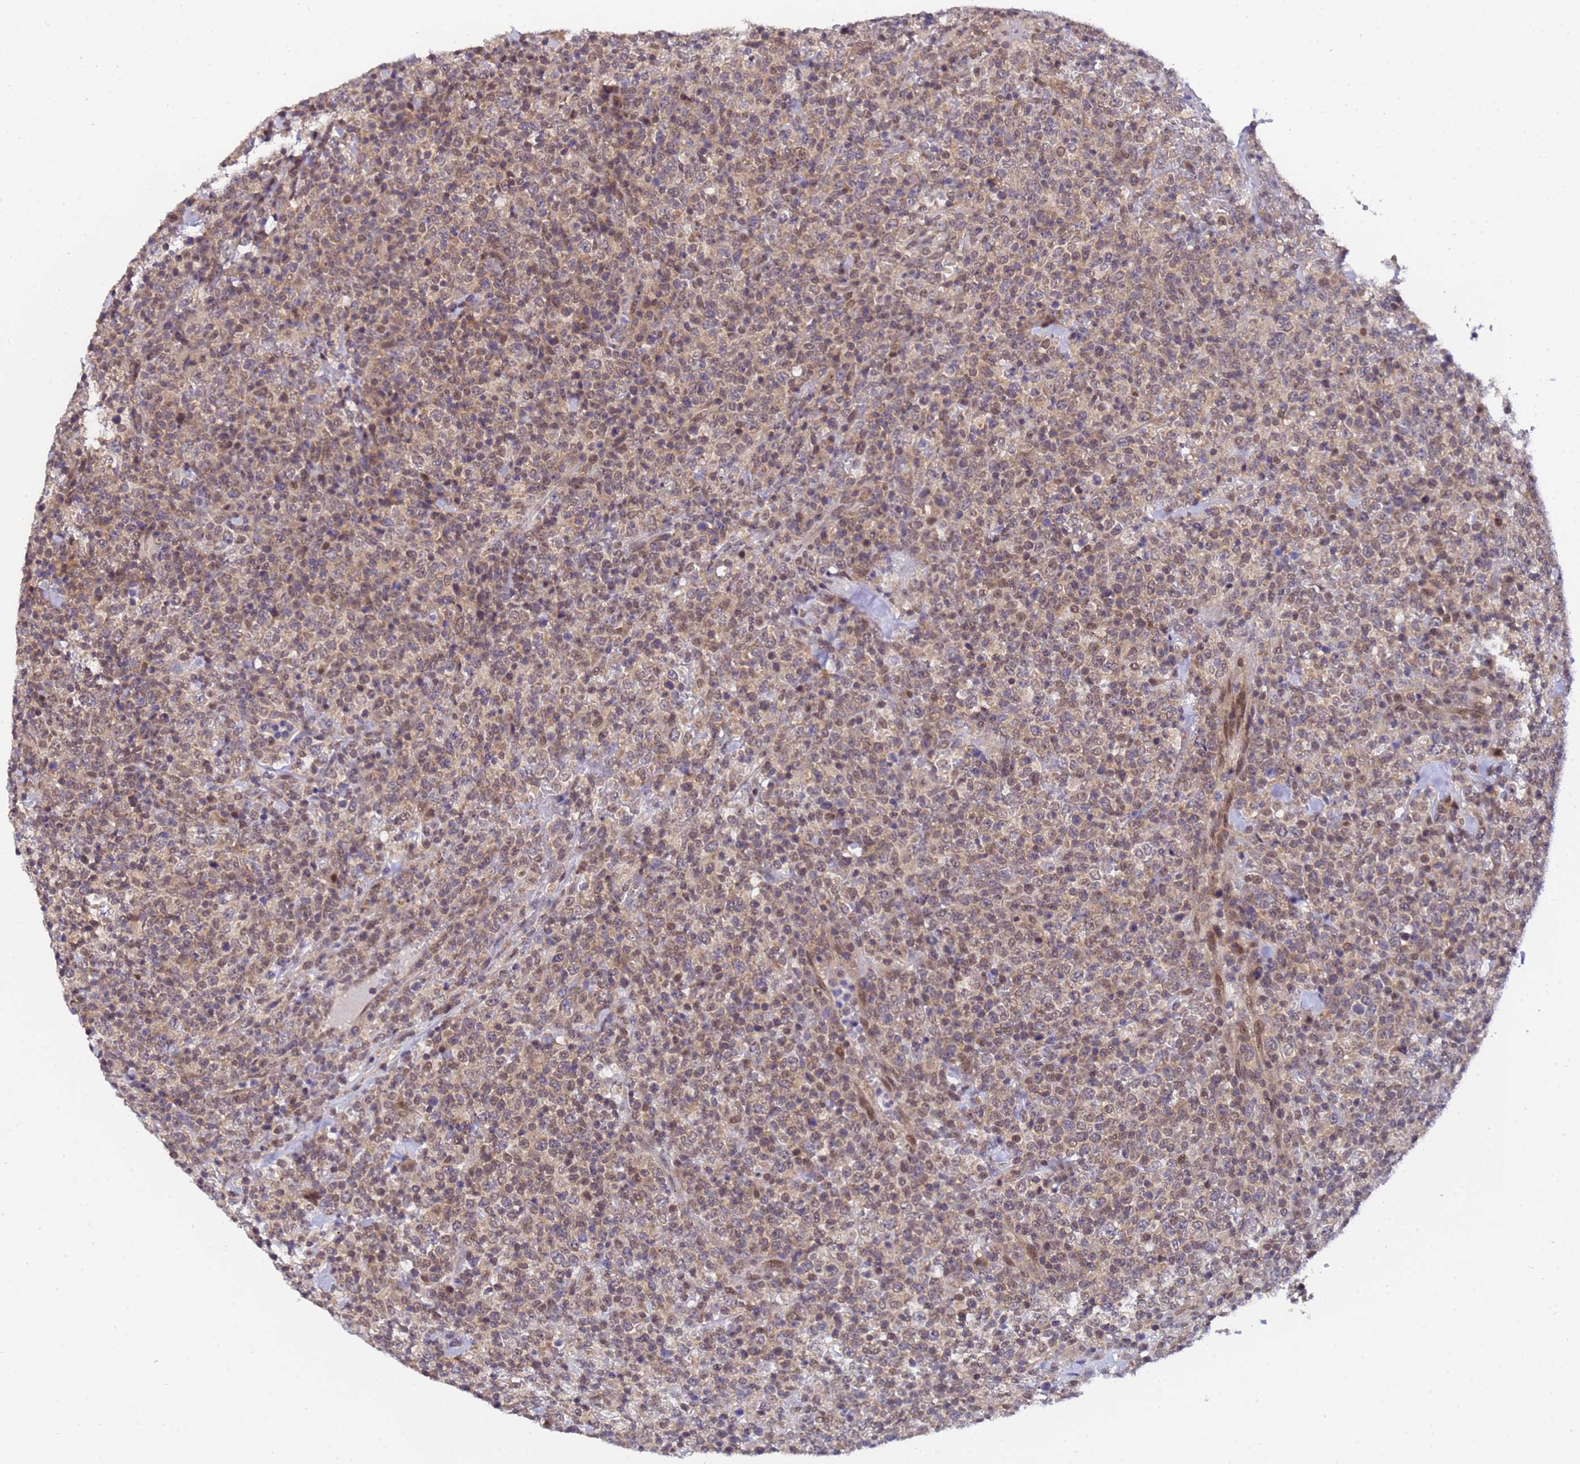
{"staining": {"intensity": "moderate", "quantity": "25%-75%", "location": "cytoplasmic/membranous,nuclear"}, "tissue": "lymphoma", "cell_type": "Tumor cells", "image_type": "cancer", "snomed": [{"axis": "morphology", "description": "Malignant lymphoma, non-Hodgkin's type, High grade"}, {"axis": "topography", "description": "Colon"}], "caption": "Protein analysis of high-grade malignant lymphoma, non-Hodgkin's type tissue exhibits moderate cytoplasmic/membranous and nuclear expression in about 25%-75% of tumor cells. (IHC, brightfield microscopy, high magnification).", "gene": "ANAPC13", "patient": {"sex": "female", "age": 53}}